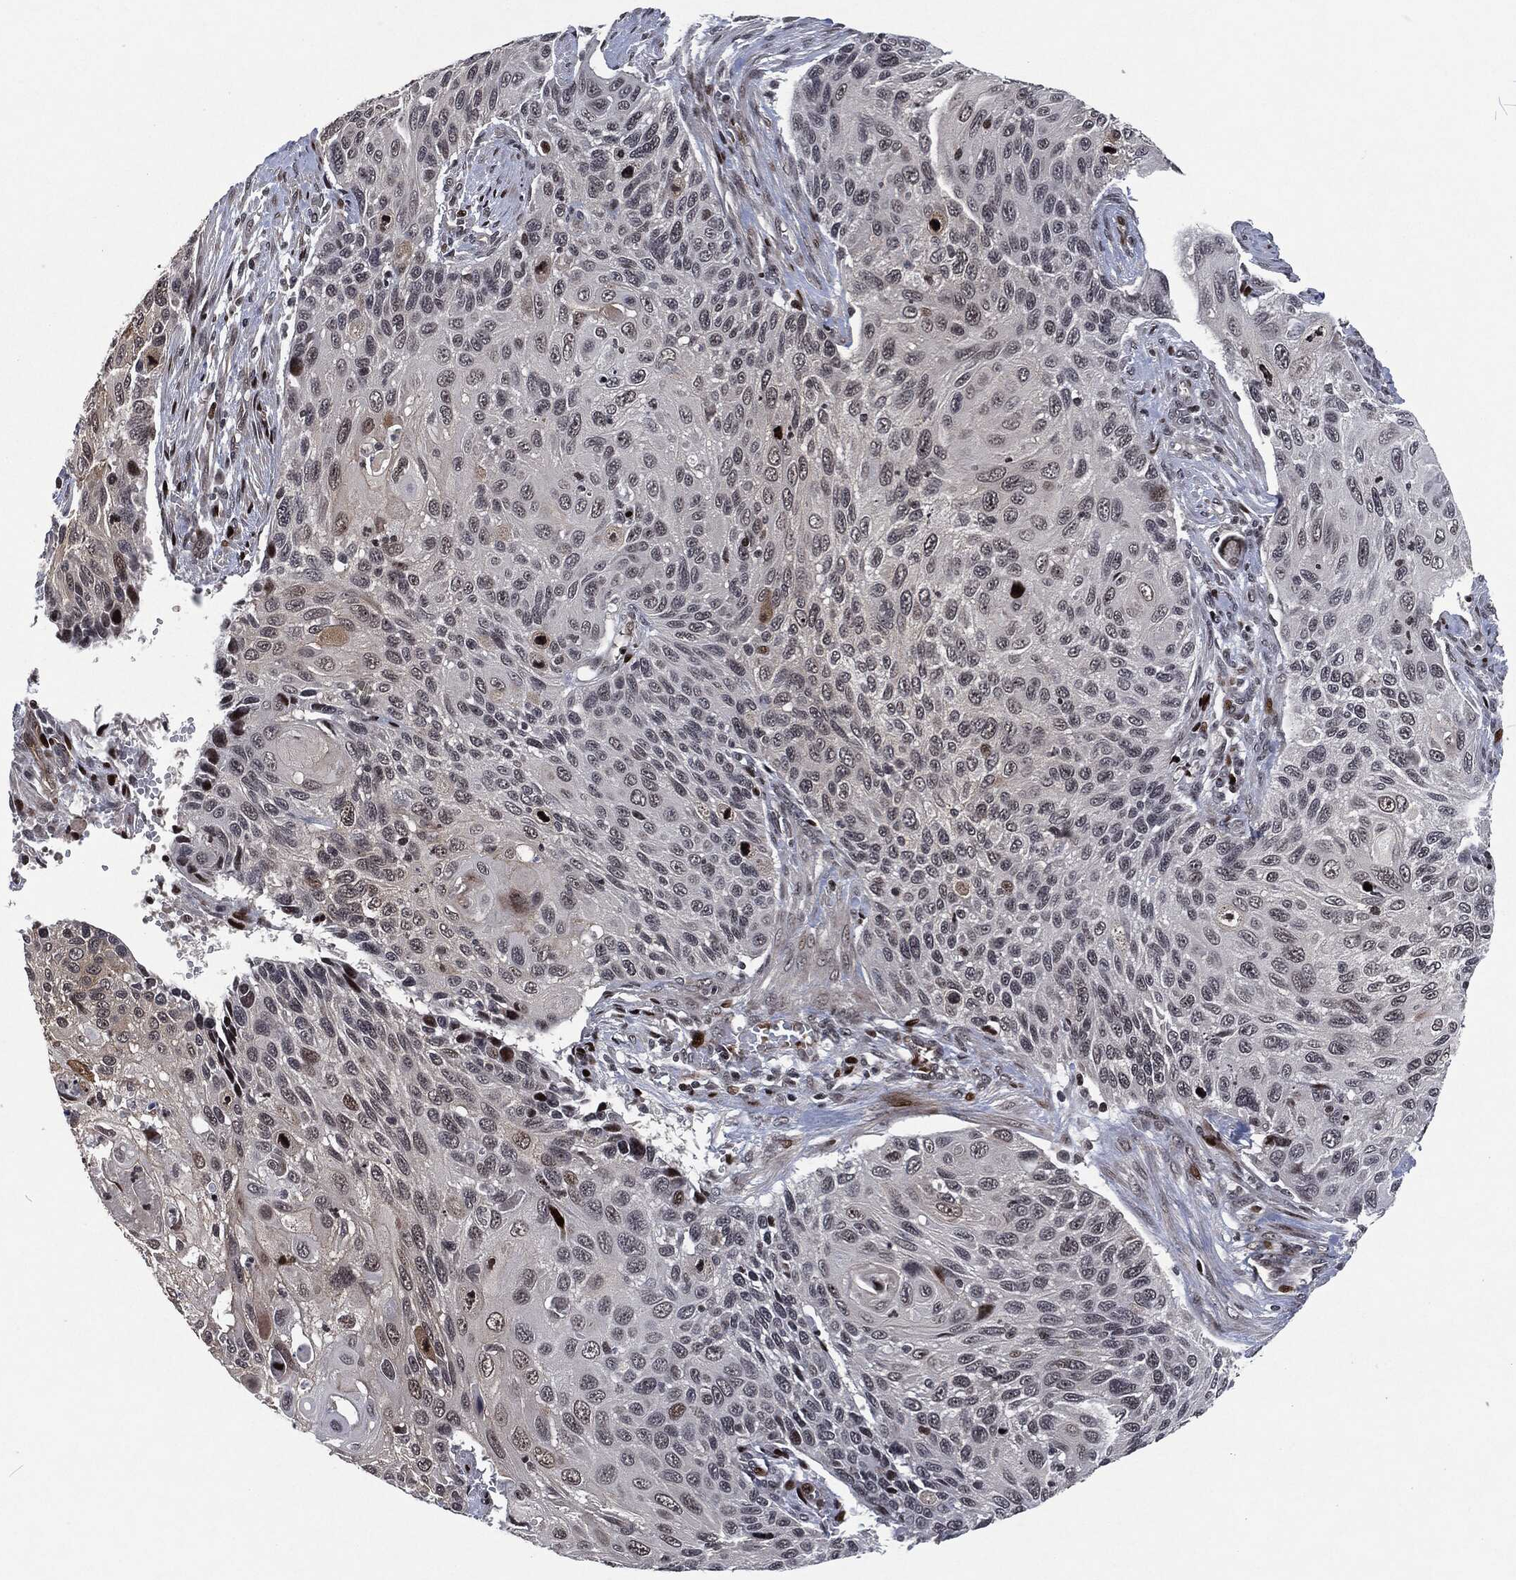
{"staining": {"intensity": "negative", "quantity": "none", "location": "none"}, "tissue": "cervical cancer", "cell_type": "Tumor cells", "image_type": "cancer", "snomed": [{"axis": "morphology", "description": "Squamous cell carcinoma, NOS"}, {"axis": "topography", "description": "Cervix"}], "caption": "The image reveals no staining of tumor cells in cervical cancer.", "gene": "EGFR", "patient": {"sex": "female", "age": 70}}